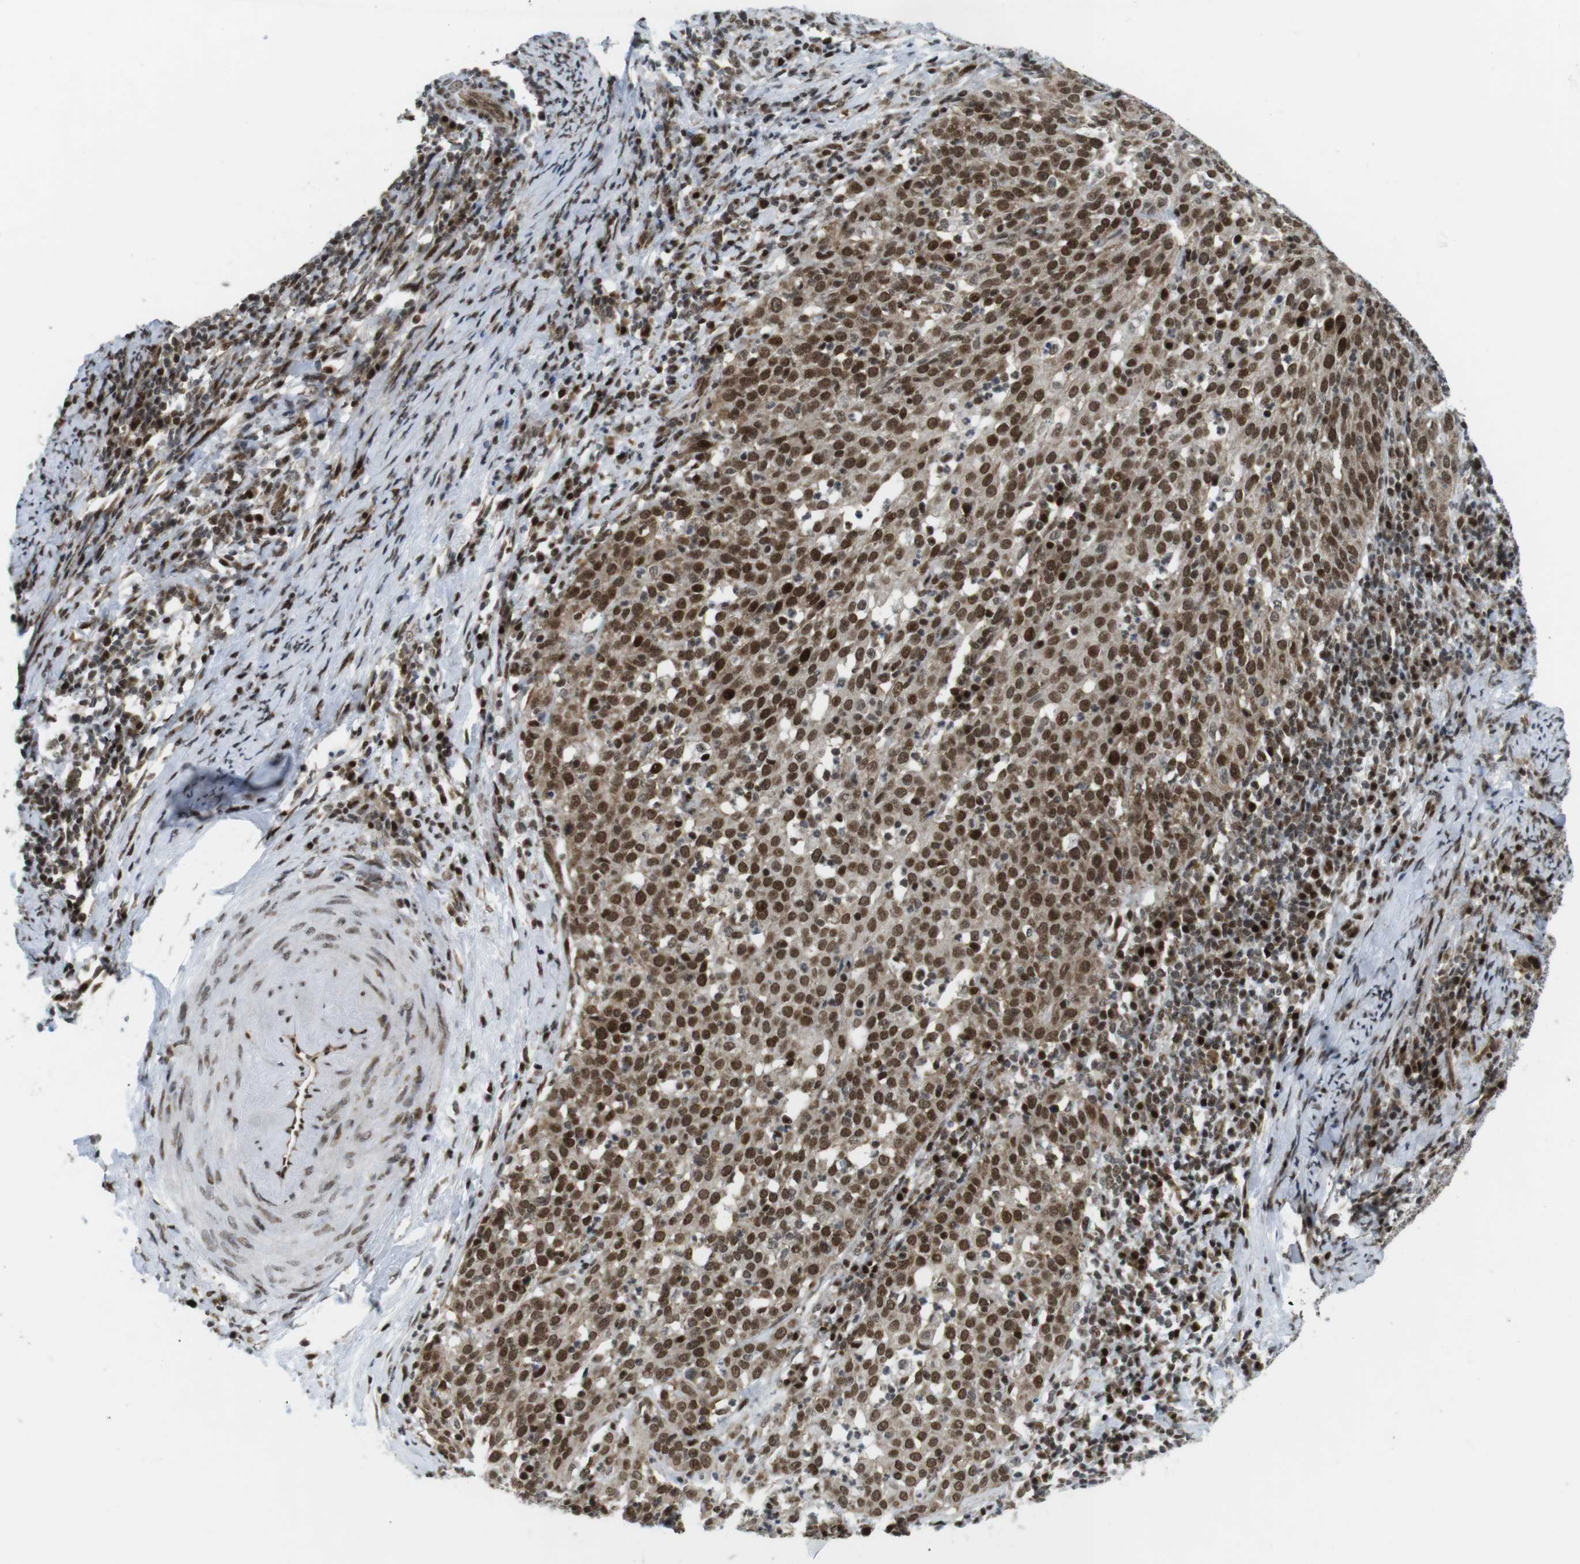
{"staining": {"intensity": "strong", "quantity": ">75%", "location": "nuclear"}, "tissue": "cervical cancer", "cell_type": "Tumor cells", "image_type": "cancer", "snomed": [{"axis": "morphology", "description": "Squamous cell carcinoma, NOS"}, {"axis": "topography", "description": "Cervix"}], "caption": "Protein expression analysis of squamous cell carcinoma (cervical) shows strong nuclear expression in about >75% of tumor cells. The protein of interest is shown in brown color, while the nuclei are stained blue.", "gene": "CDC27", "patient": {"sex": "female", "age": 51}}